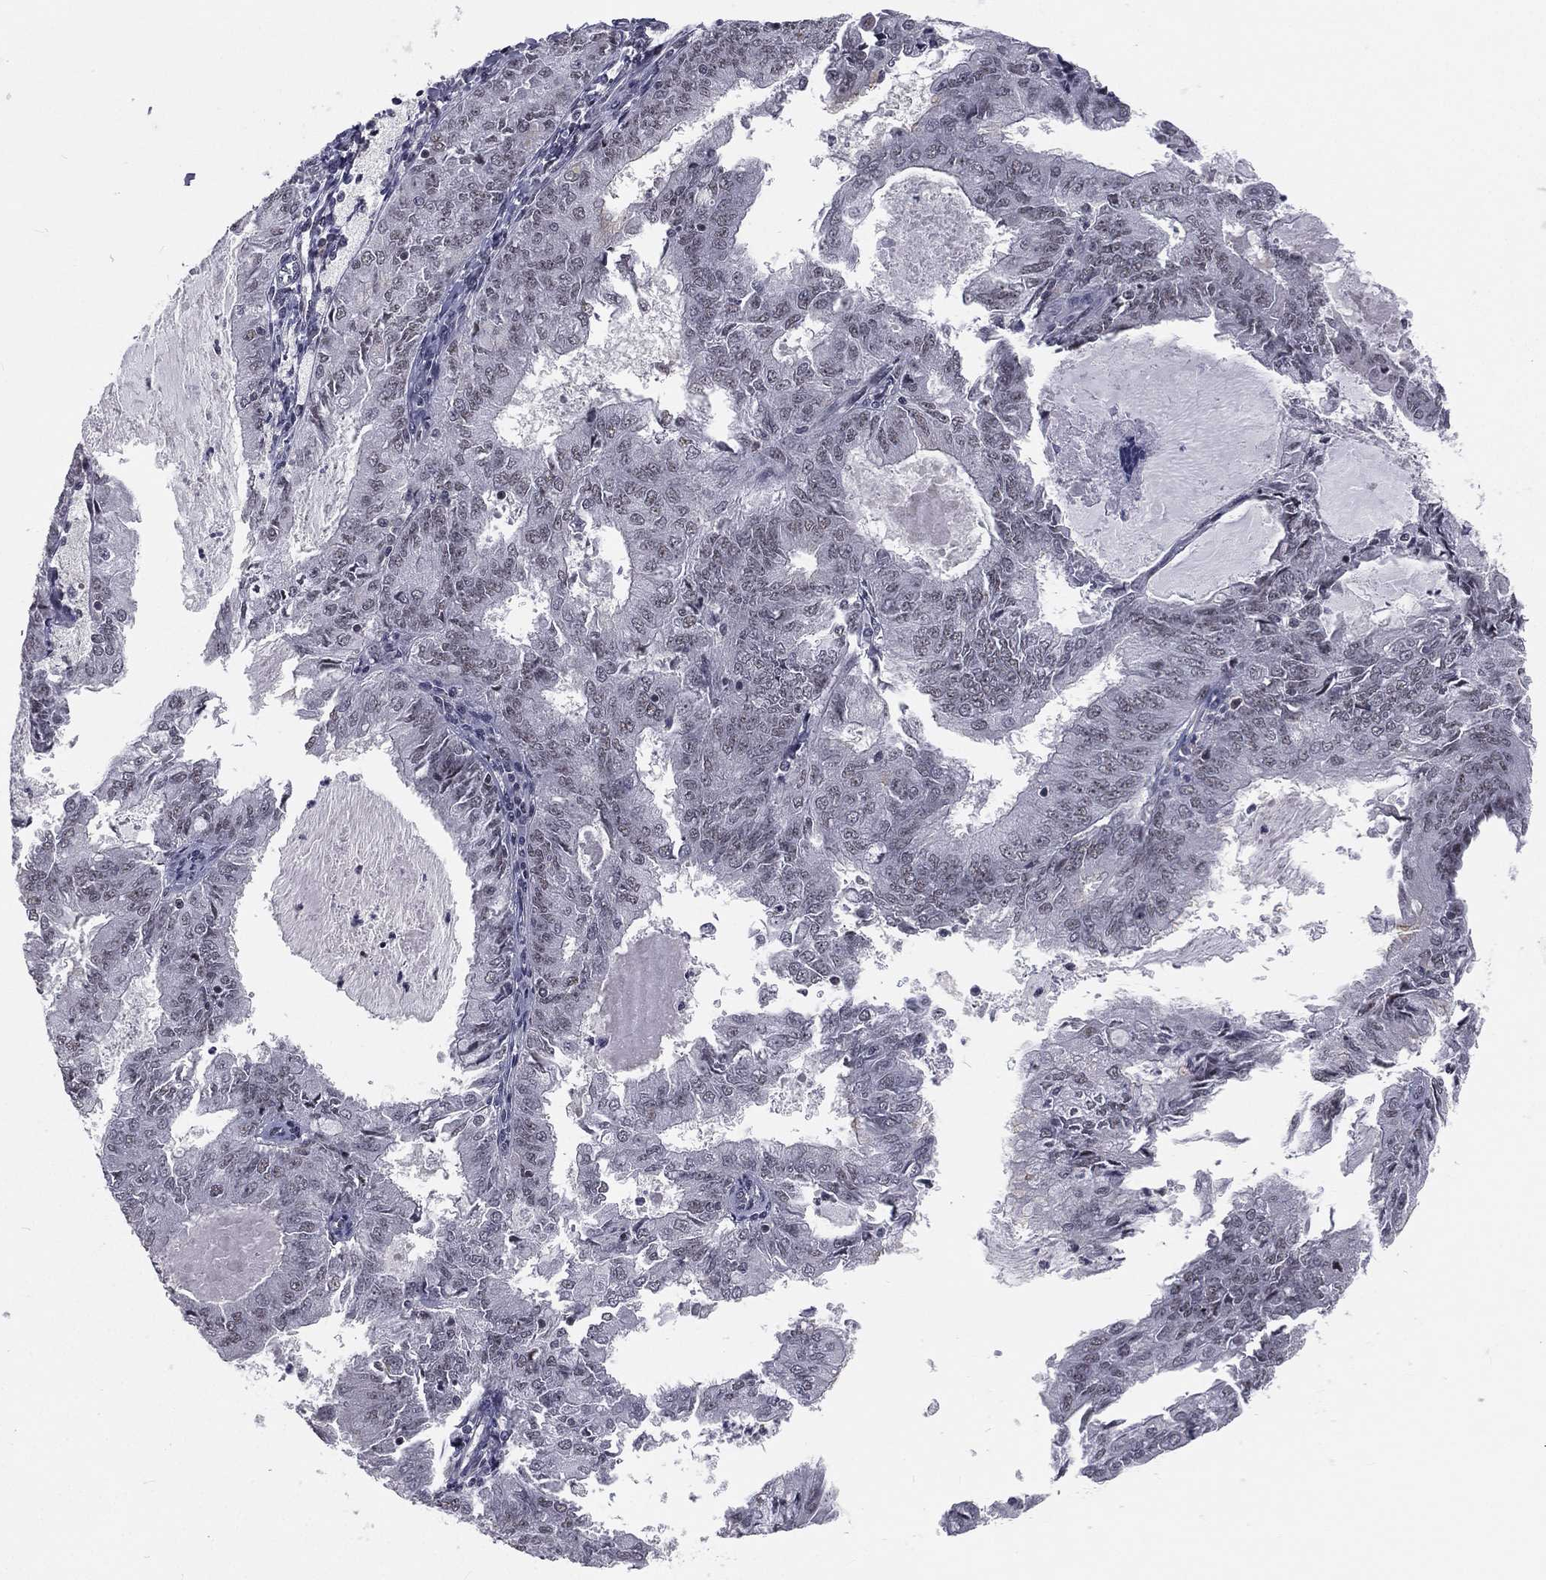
{"staining": {"intensity": "negative", "quantity": "none", "location": "none"}, "tissue": "endometrial cancer", "cell_type": "Tumor cells", "image_type": "cancer", "snomed": [{"axis": "morphology", "description": "Adenocarcinoma, NOS"}, {"axis": "topography", "description": "Endometrium"}], "caption": "A high-resolution histopathology image shows immunohistochemistry staining of endometrial cancer, which displays no significant positivity in tumor cells.", "gene": "MORC2", "patient": {"sex": "female", "age": 57}}